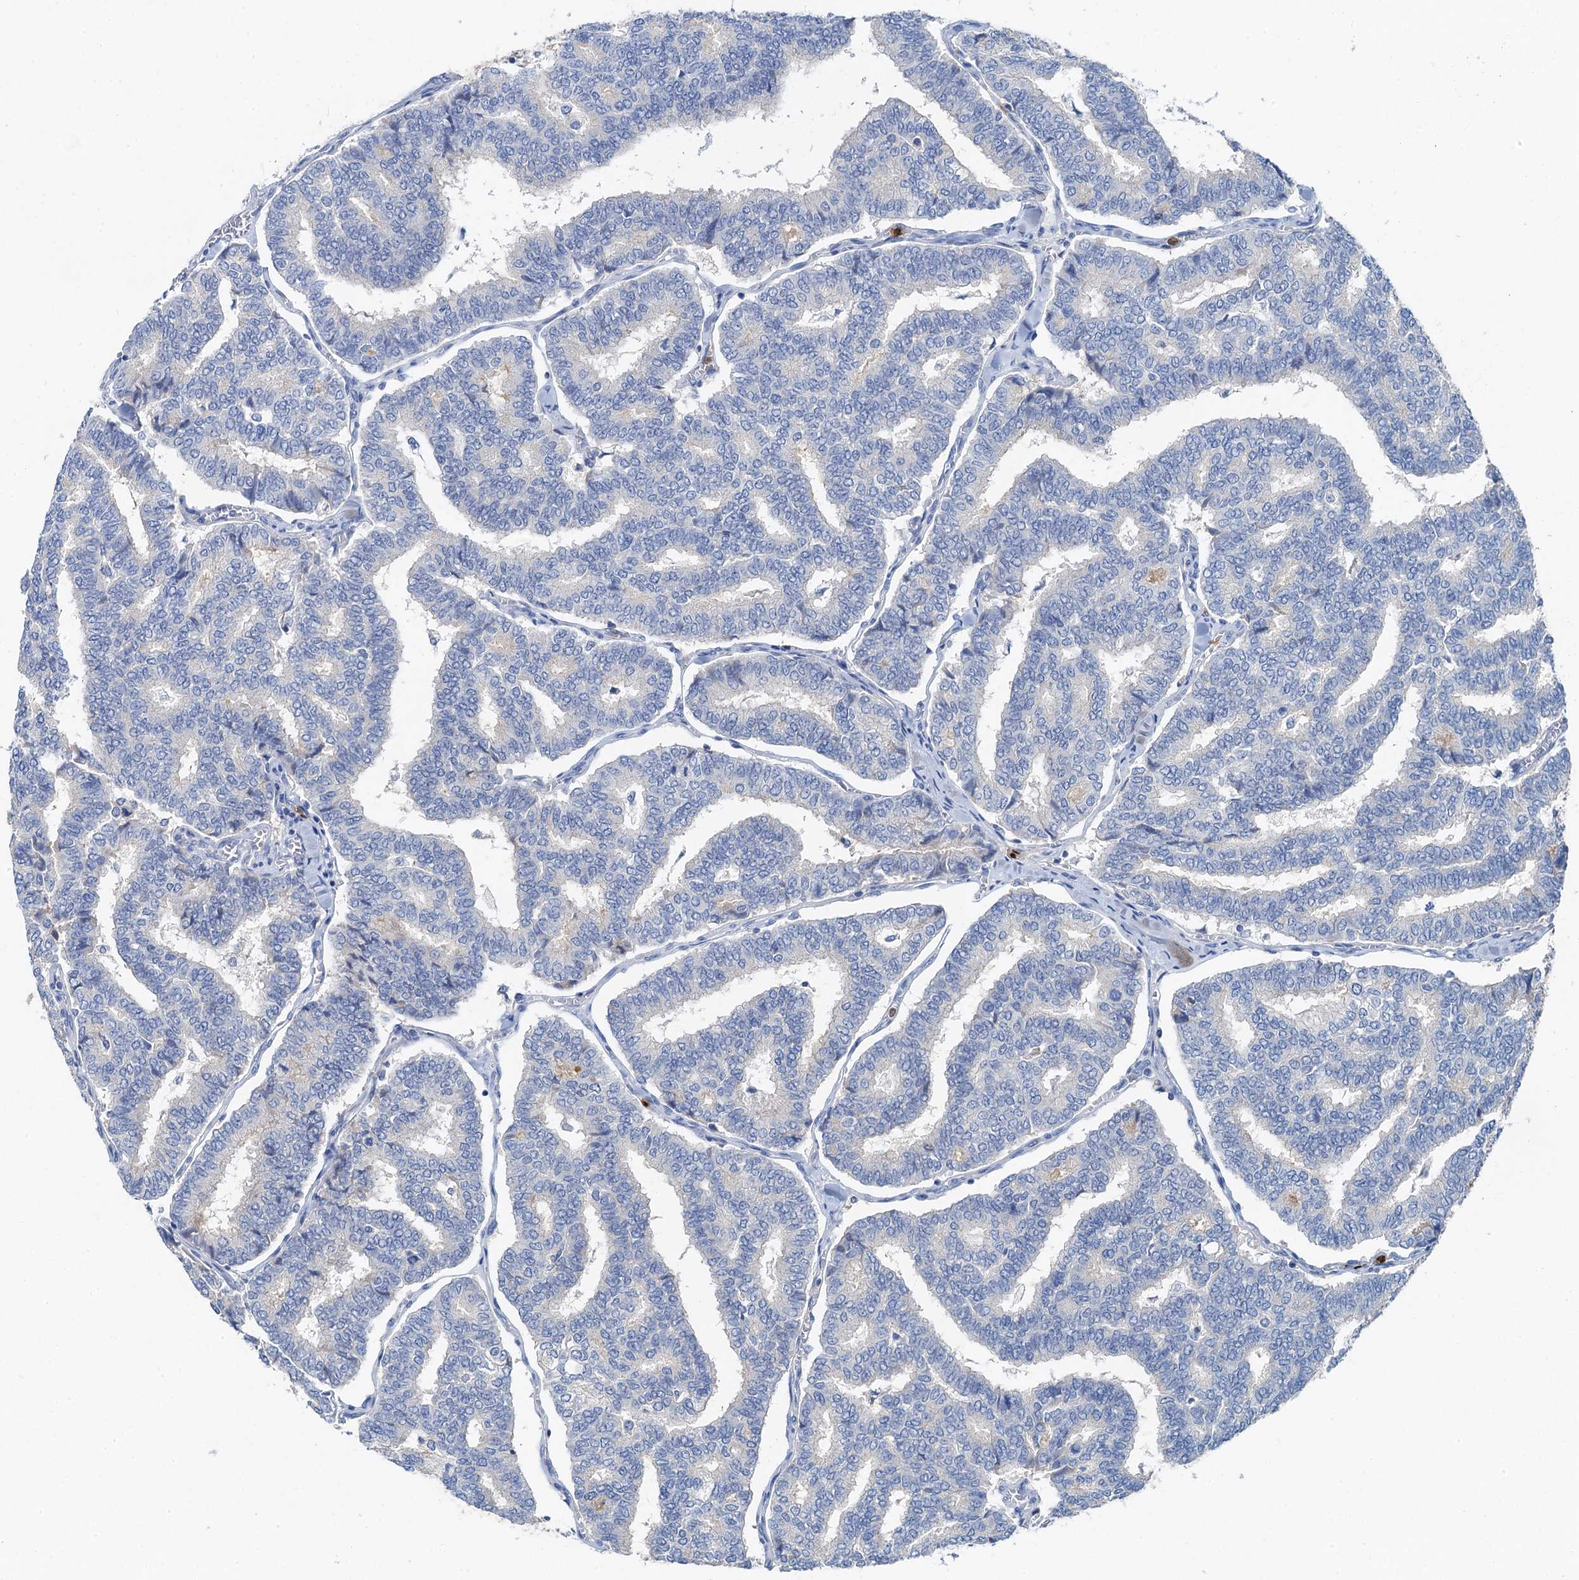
{"staining": {"intensity": "negative", "quantity": "none", "location": "none"}, "tissue": "thyroid cancer", "cell_type": "Tumor cells", "image_type": "cancer", "snomed": [{"axis": "morphology", "description": "Papillary adenocarcinoma, NOS"}, {"axis": "topography", "description": "Thyroid gland"}], "caption": "Tumor cells show no significant positivity in thyroid cancer. (DAB immunohistochemistry (IHC) with hematoxylin counter stain).", "gene": "OTOA", "patient": {"sex": "female", "age": 35}}